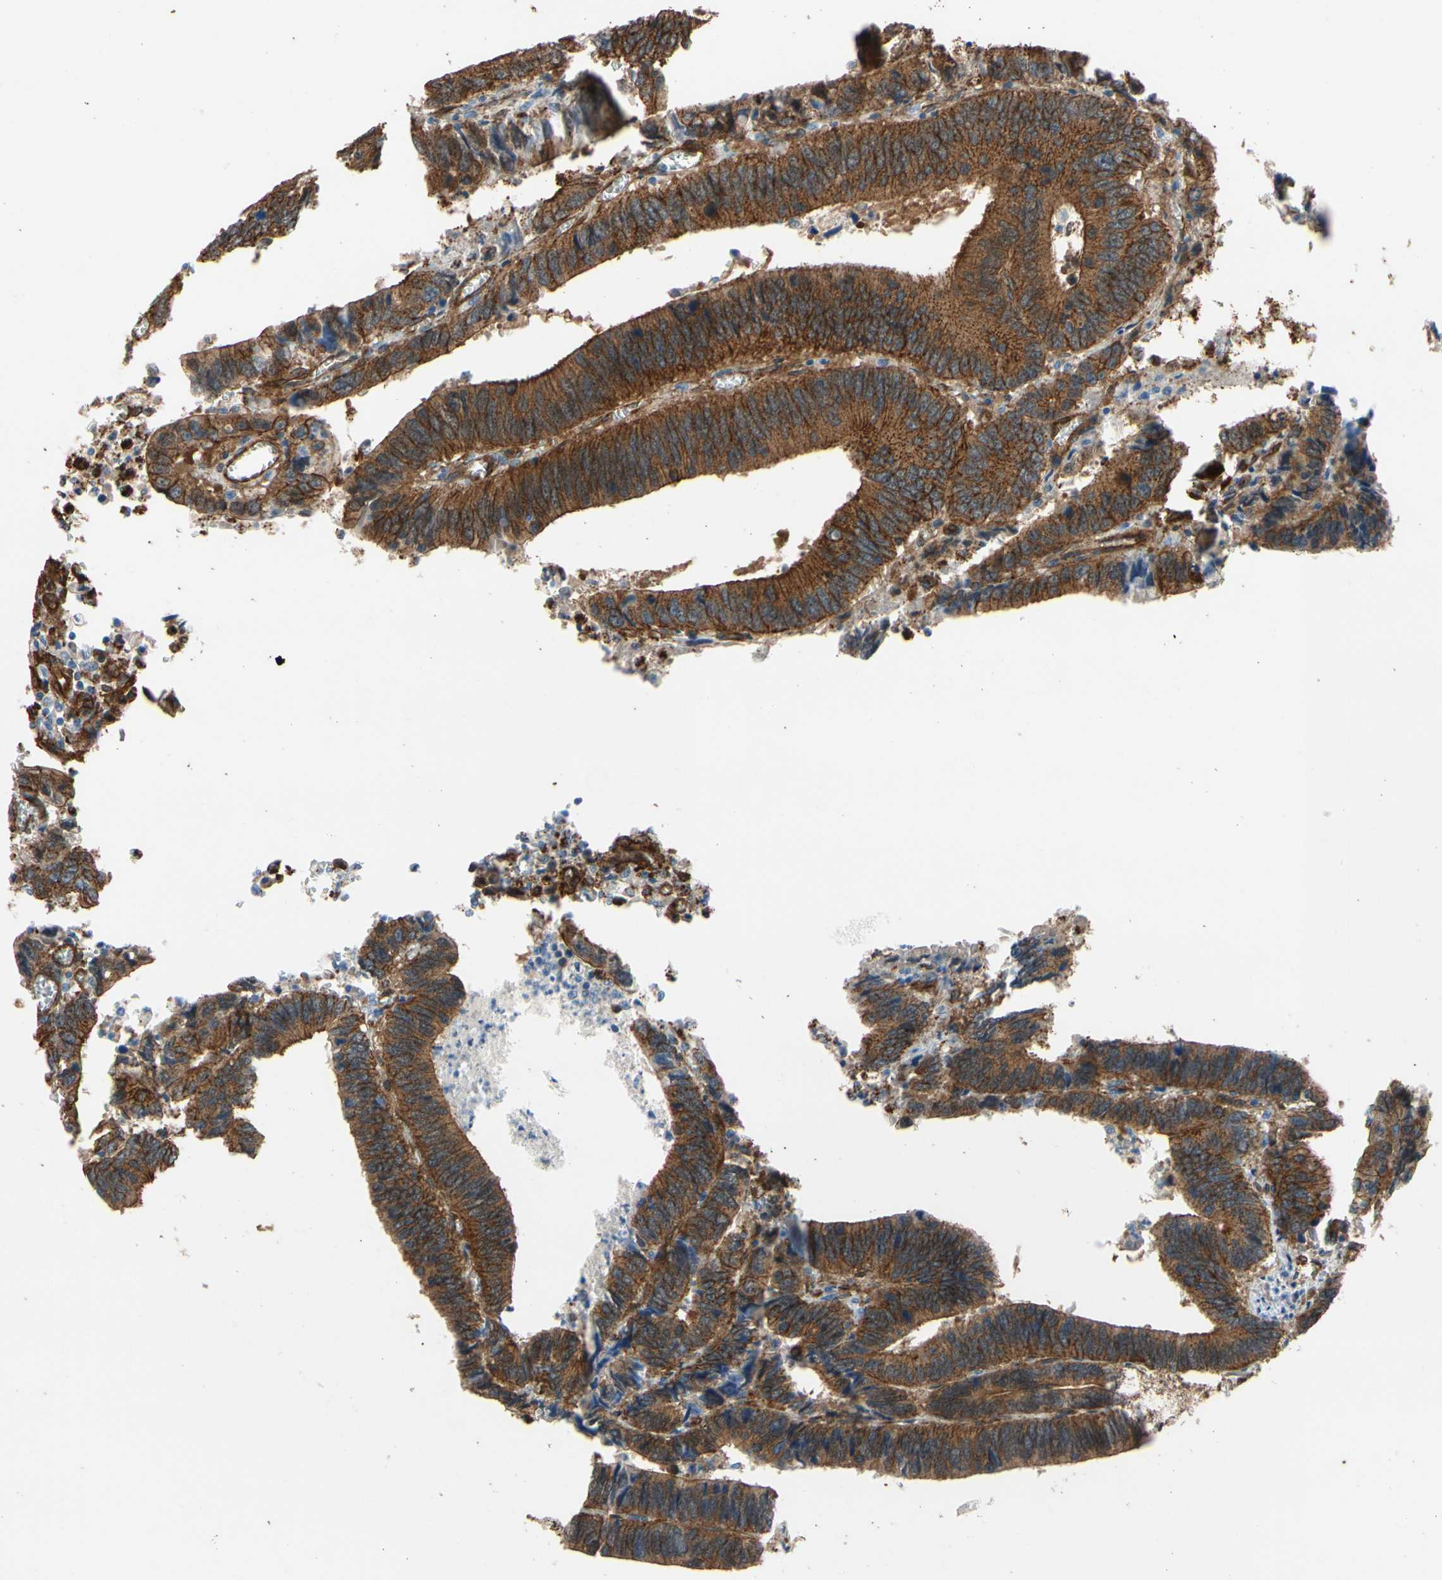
{"staining": {"intensity": "moderate", "quantity": ">75%", "location": "cytoplasmic/membranous"}, "tissue": "colorectal cancer", "cell_type": "Tumor cells", "image_type": "cancer", "snomed": [{"axis": "morphology", "description": "Adenocarcinoma, NOS"}, {"axis": "topography", "description": "Colon"}], "caption": "A medium amount of moderate cytoplasmic/membranous positivity is seen in approximately >75% of tumor cells in colorectal cancer (adenocarcinoma) tissue.", "gene": "CTTNBP2", "patient": {"sex": "male", "age": 72}}